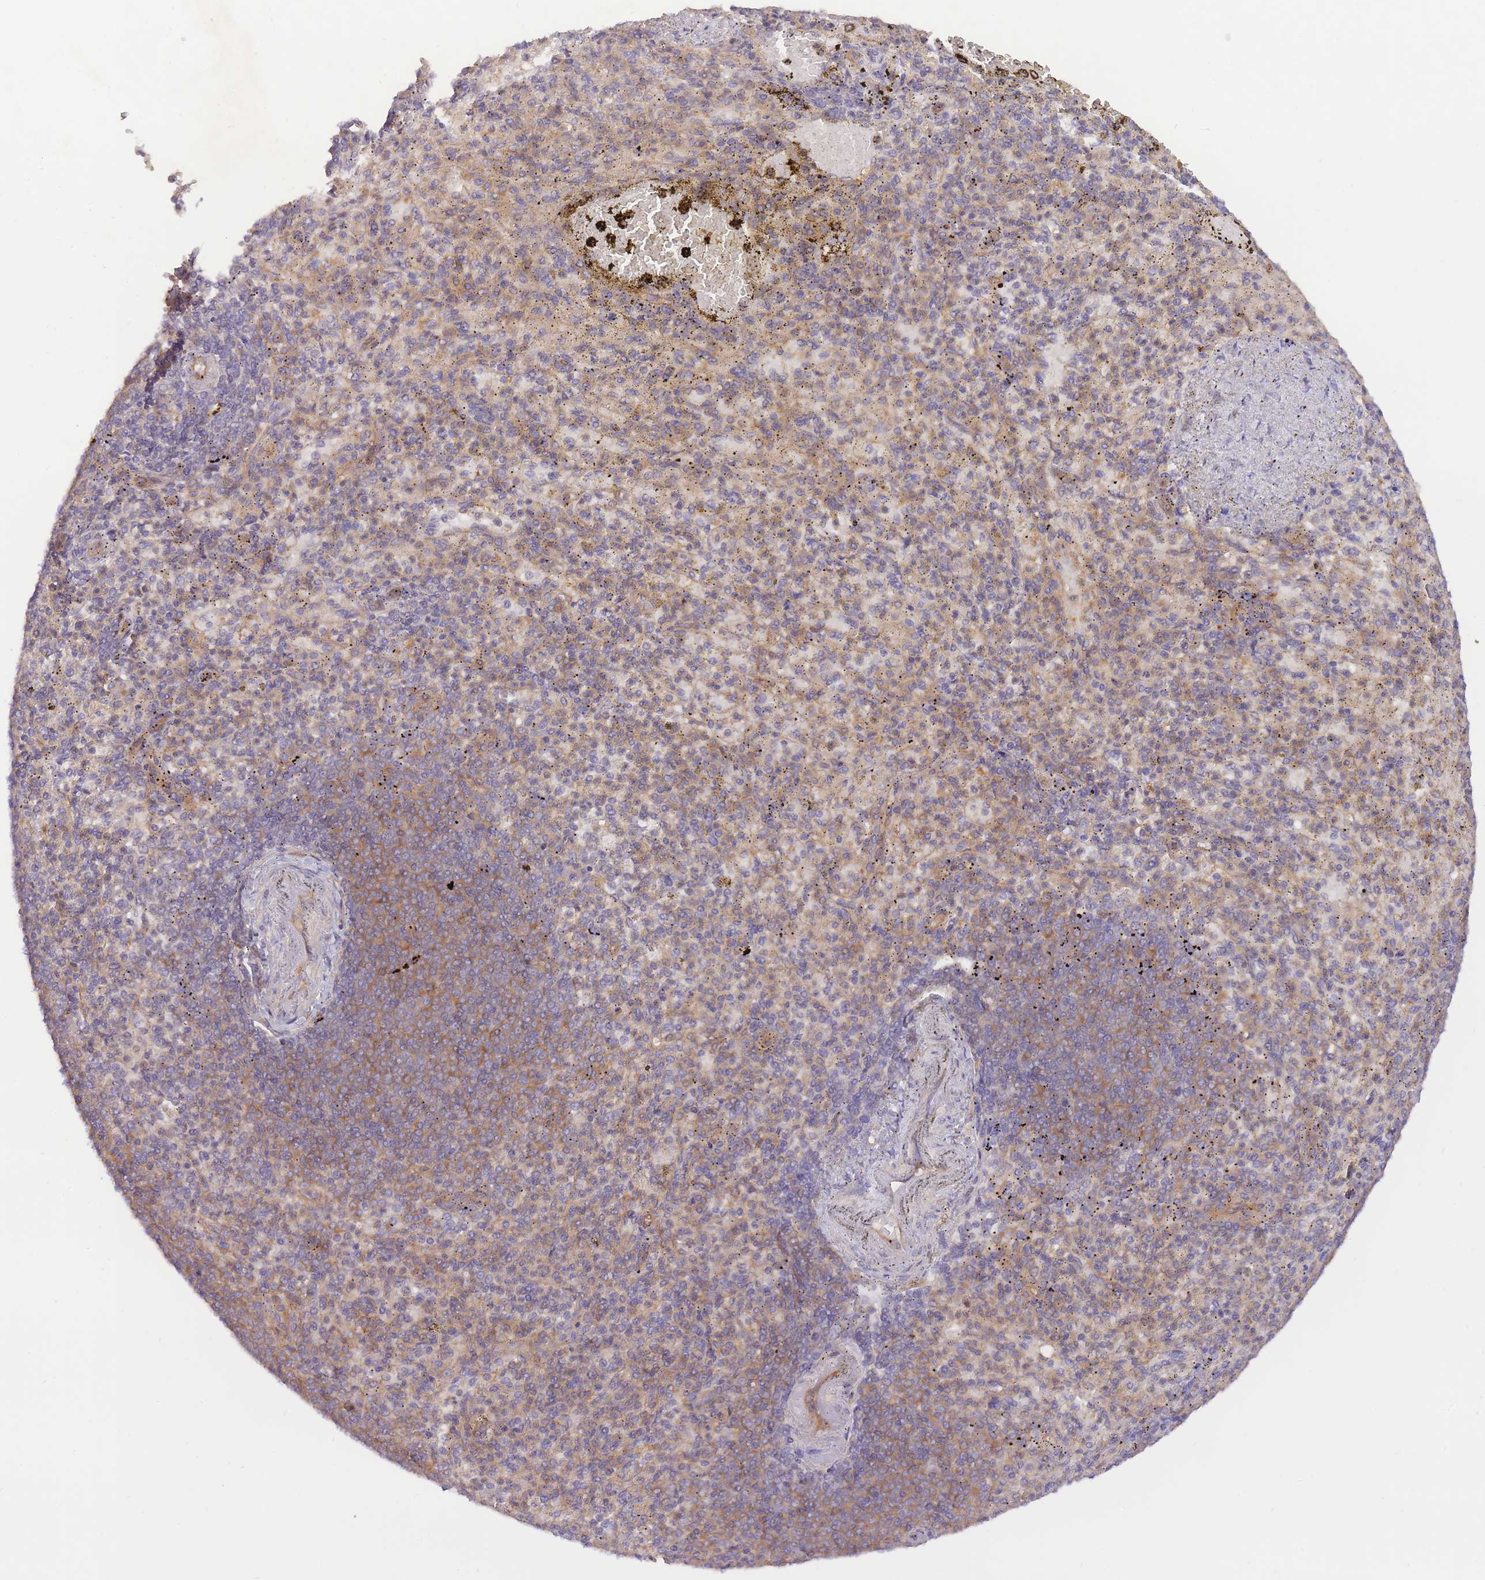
{"staining": {"intensity": "moderate", "quantity": "25%-75%", "location": "cytoplasmic/membranous"}, "tissue": "spleen", "cell_type": "Cells in red pulp", "image_type": "normal", "snomed": [{"axis": "morphology", "description": "Normal tissue, NOS"}, {"axis": "topography", "description": "Spleen"}], "caption": "DAB immunohistochemical staining of unremarkable spleen exhibits moderate cytoplasmic/membranous protein staining in about 25%-75% of cells in red pulp.", "gene": "PREP", "patient": {"sex": "female", "age": 74}}